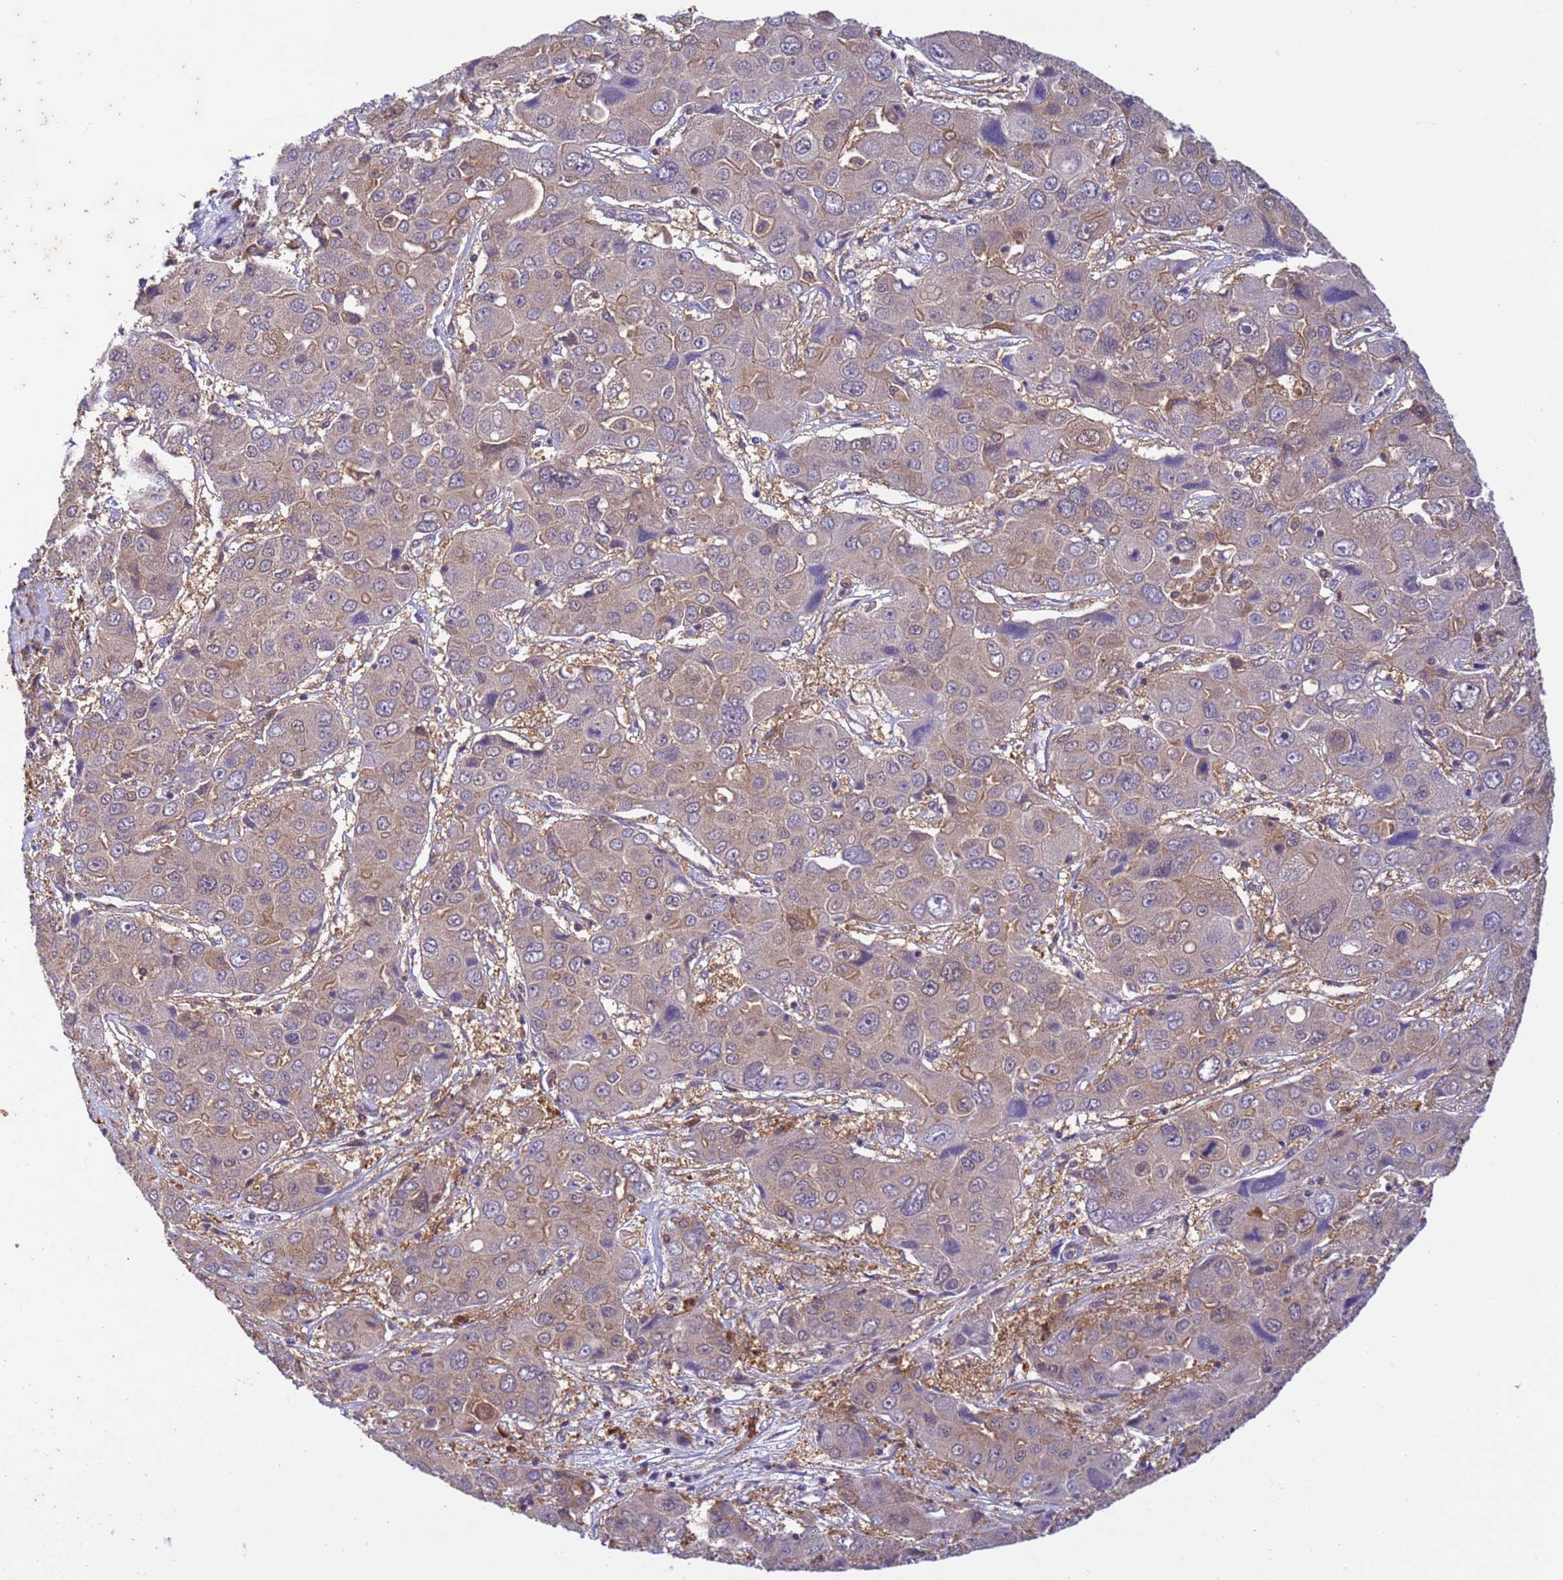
{"staining": {"intensity": "moderate", "quantity": "<25%", "location": "cytoplasmic/membranous"}, "tissue": "liver cancer", "cell_type": "Tumor cells", "image_type": "cancer", "snomed": [{"axis": "morphology", "description": "Cholangiocarcinoma"}, {"axis": "topography", "description": "Liver"}], "caption": "Protein staining of liver cholangiocarcinoma tissue demonstrates moderate cytoplasmic/membranous expression in about <25% of tumor cells. The protein of interest is shown in brown color, while the nuclei are stained blue.", "gene": "NPEPPS", "patient": {"sex": "male", "age": 67}}